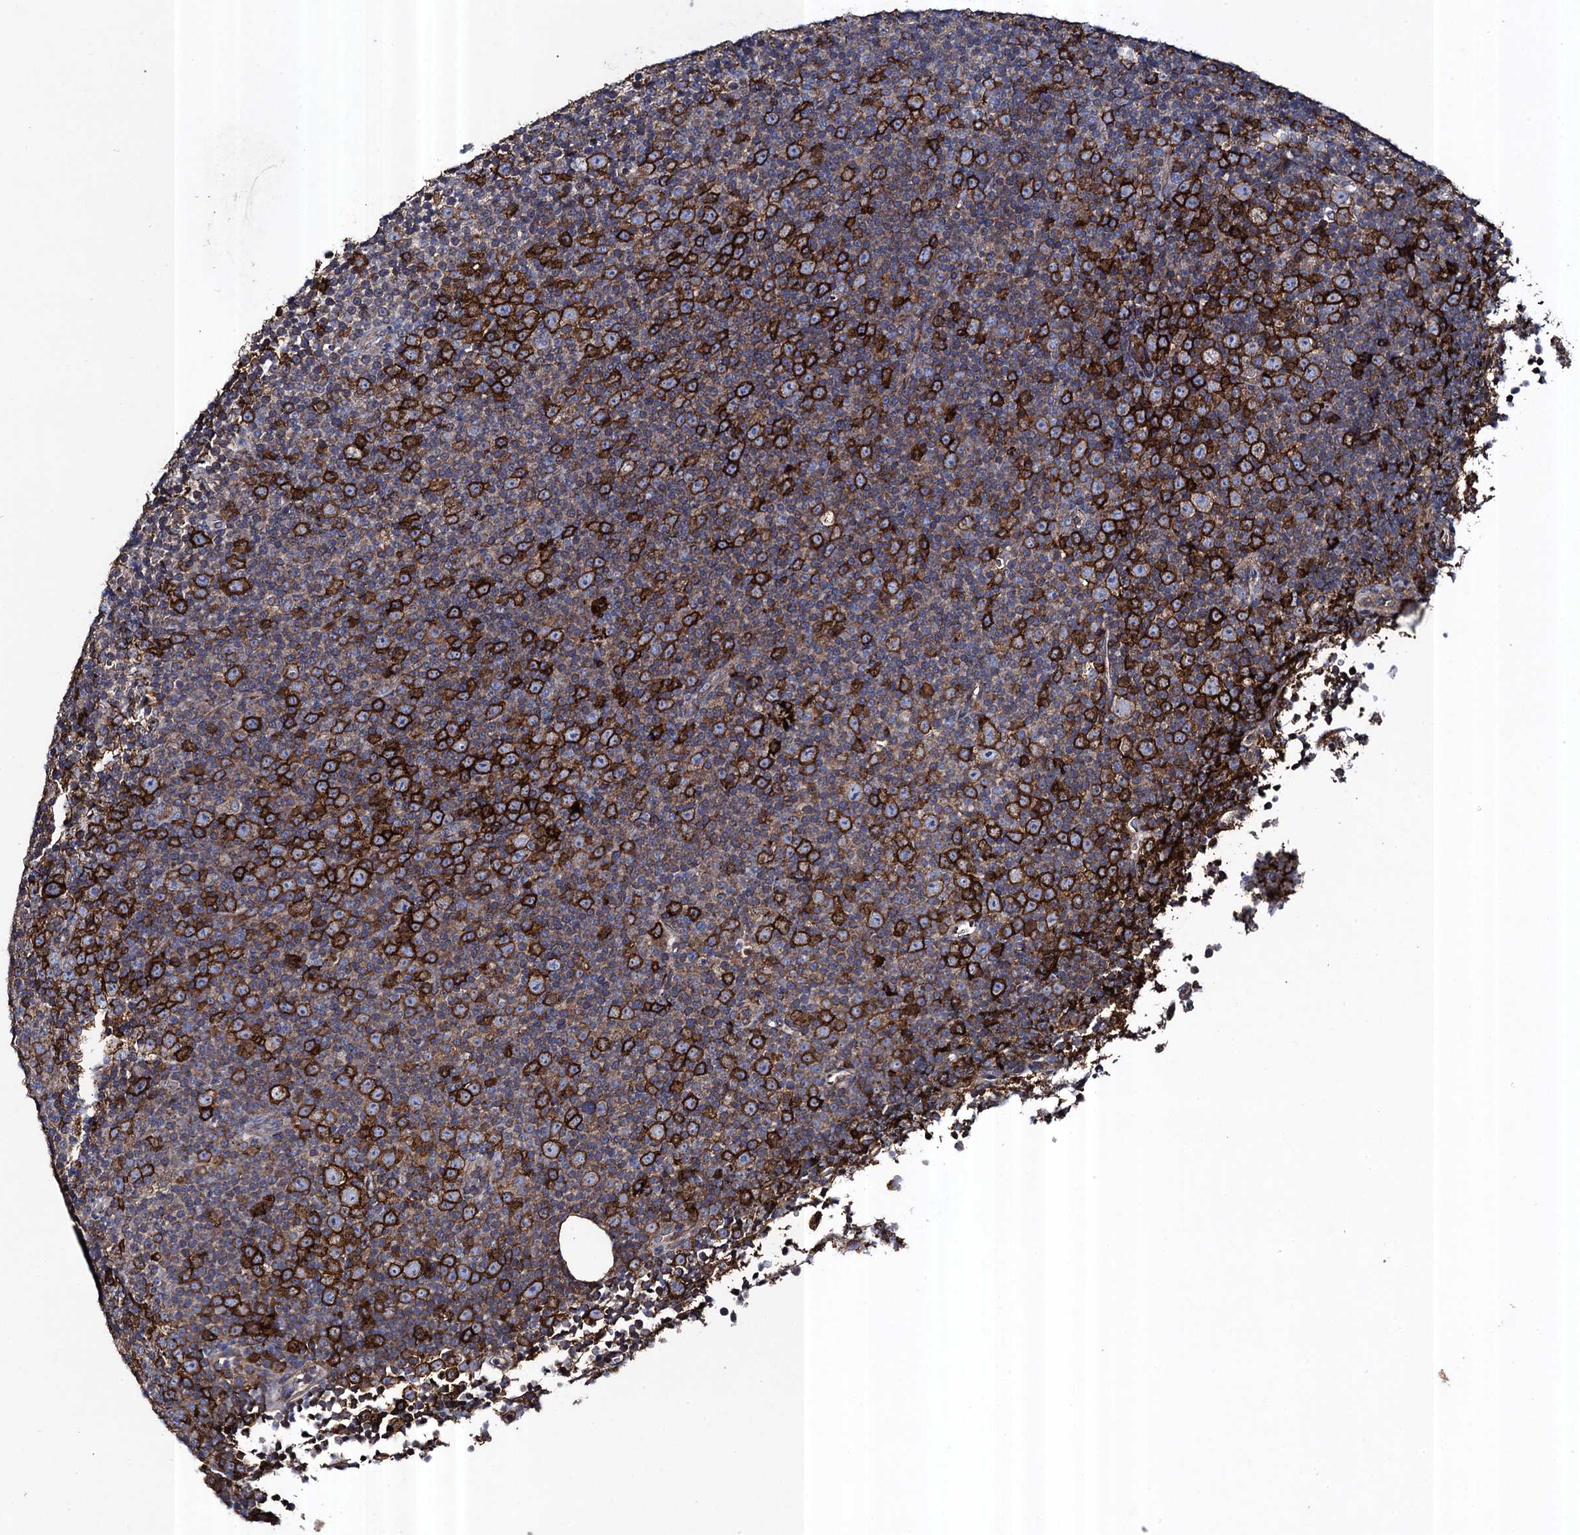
{"staining": {"intensity": "strong", "quantity": "<25%", "location": "cytoplasmic/membranous"}, "tissue": "lymphoma", "cell_type": "Tumor cells", "image_type": "cancer", "snomed": [{"axis": "morphology", "description": "Malignant lymphoma, non-Hodgkin's type, Low grade"}, {"axis": "topography", "description": "Lymph node"}], "caption": "Brown immunohistochemical staining in malignant lymphoma, non-Hodgkin's type (low-grade) reveals strong cytoplasmic/membranous staining in approximately <25% of tumor cells.", "gene": "TXNDC11", "patient": {"sex": "female", "age": 67}}